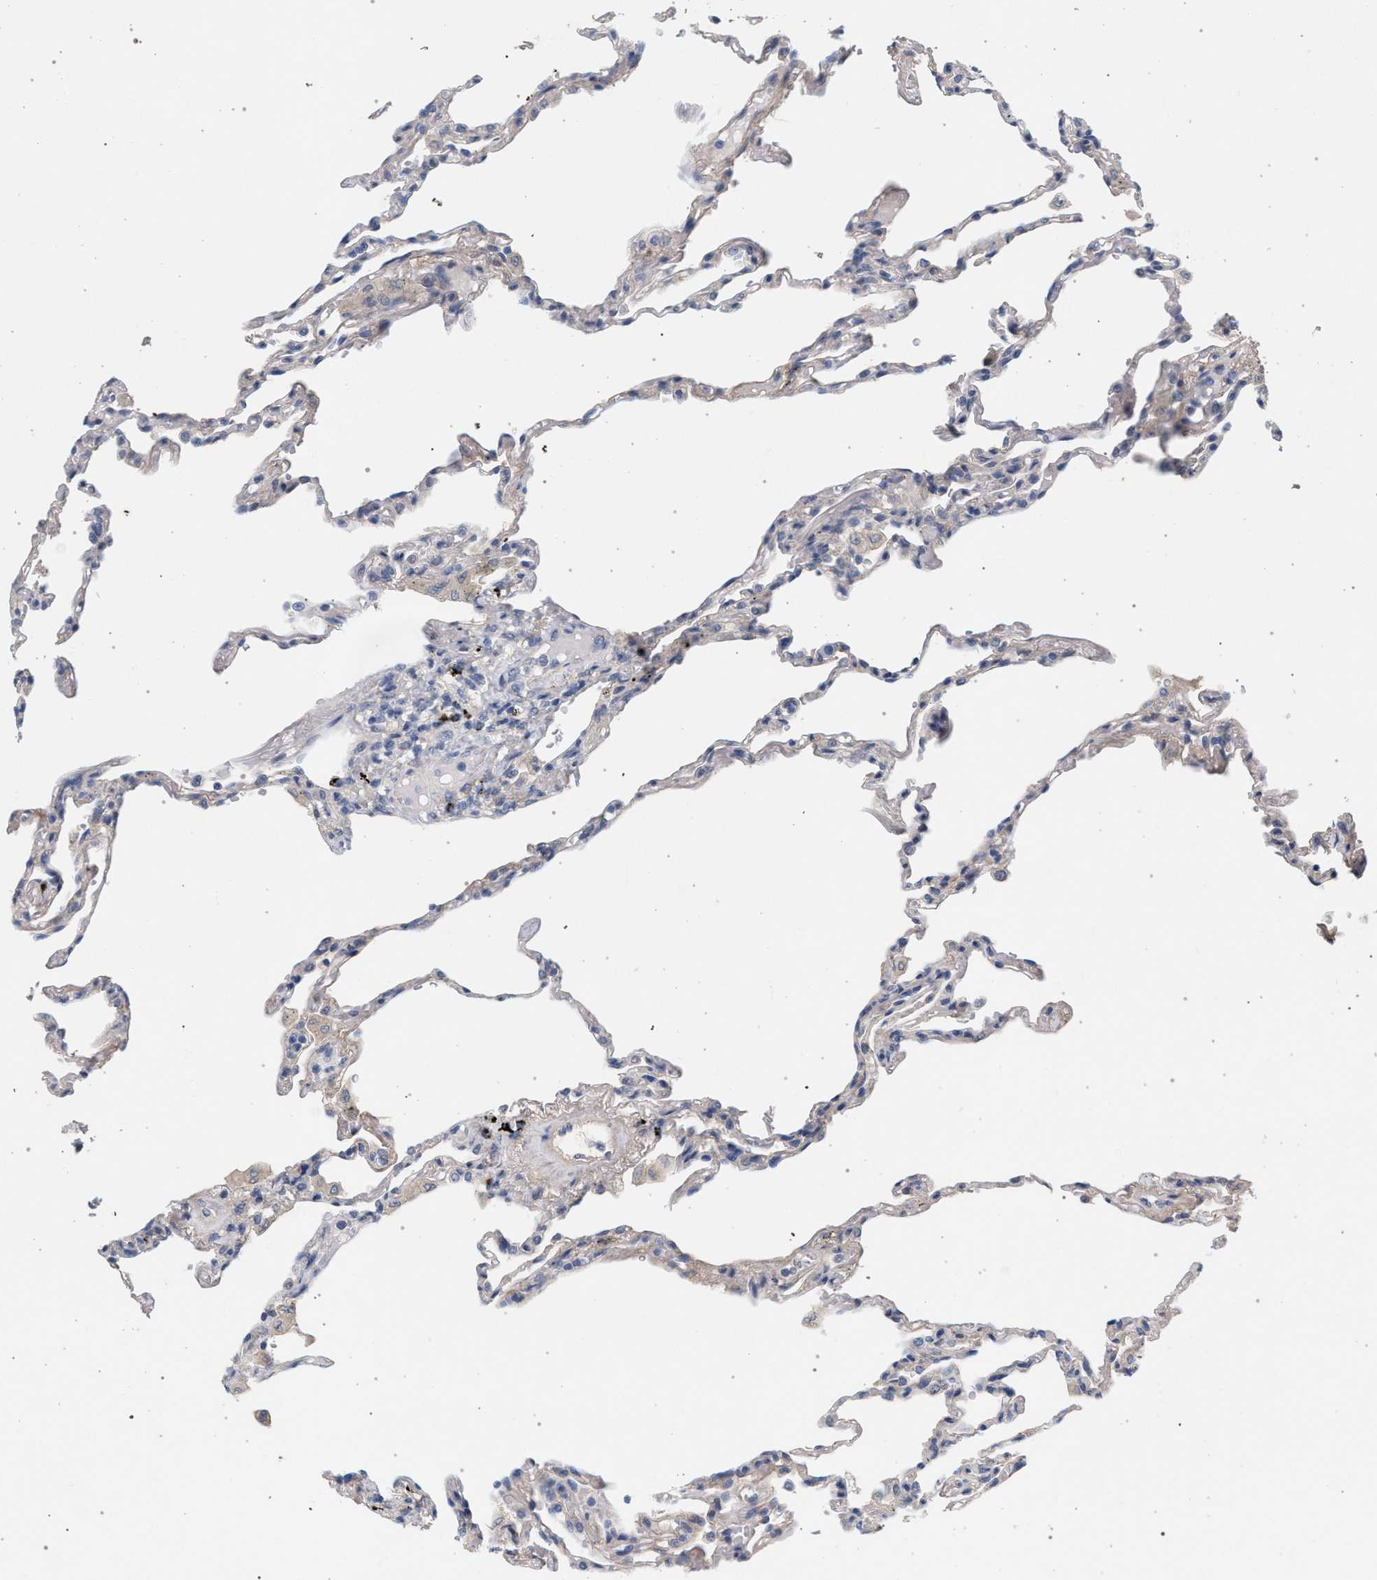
{"staining": {"intensity": "negative", "quantity": "none", "location": "none"}, "tissue": "lung", "cell_type": "Alveolar cells", "image_type": "normal", "snomed": [{"axis": "morphology", "description": "Normal tissue, NOS"}, {"axis": "topography", "description": "Lung"}], "caption": "This histopathology image is of normal lung stained with IHC to label a protein in brown with the nuclei are counter-stained blue. There is no expression in alveolar cells. (DAB IHC visualized using brightfield microscopy, high magnification).", "gene": "MAMDC2", "patient": {"sex": "male", "age": 59}}